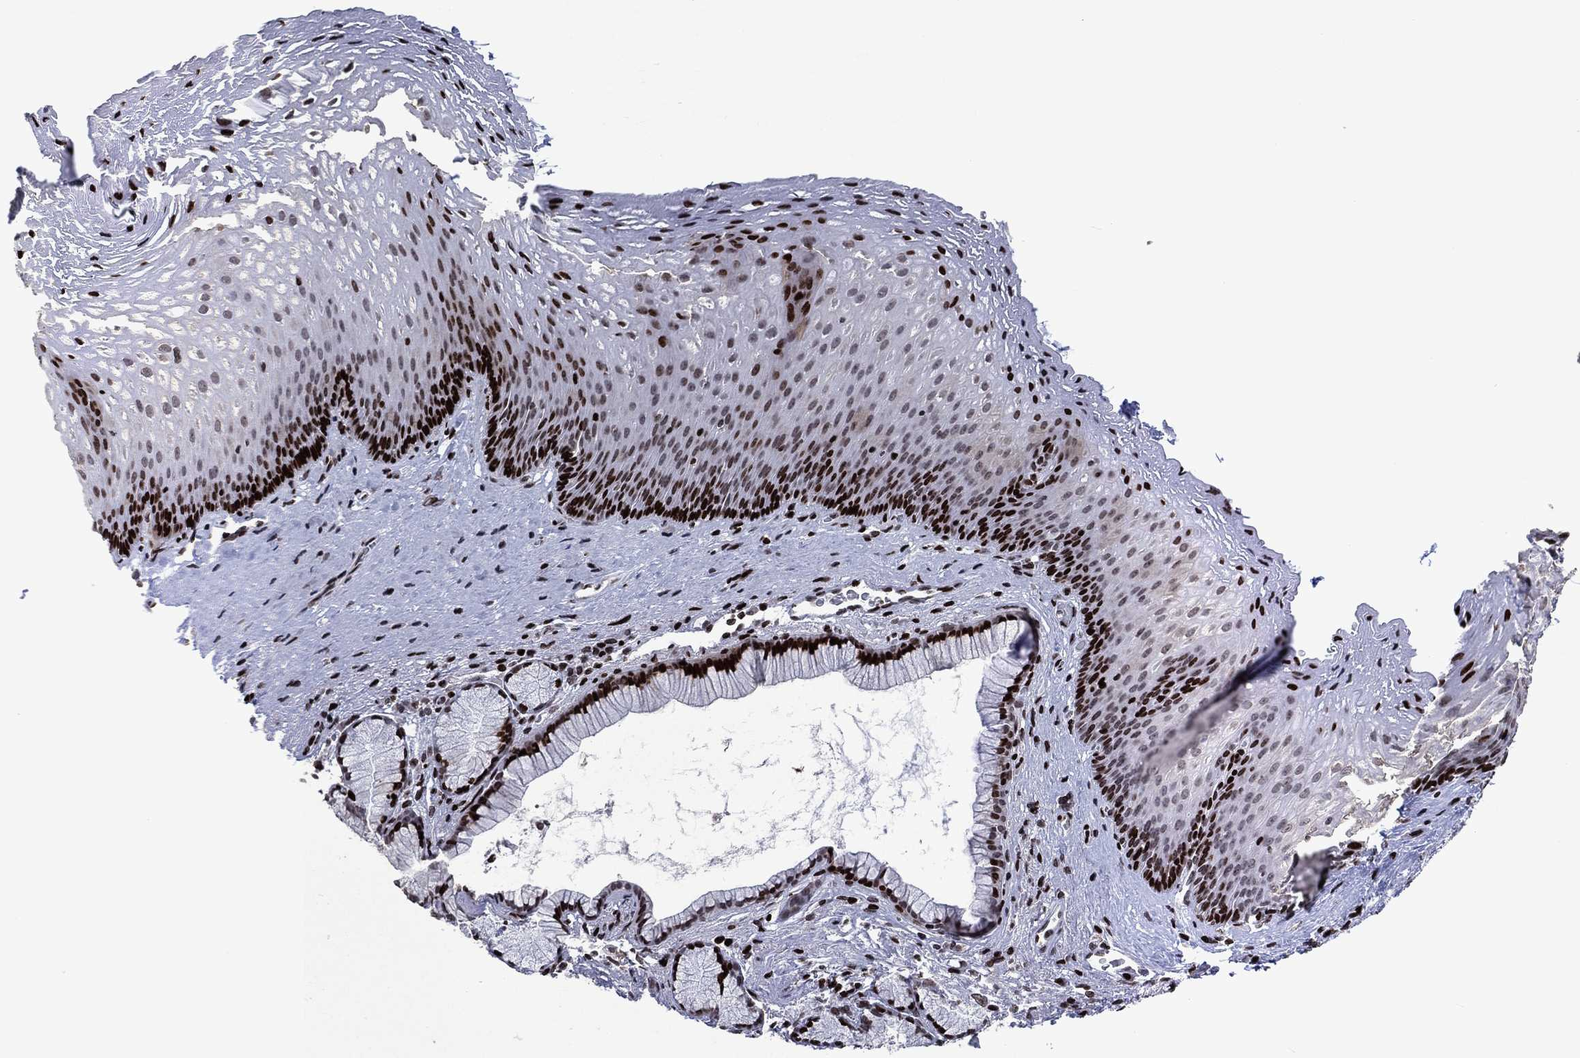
{"staining": {"intensity": "strong", "quantity": "25%-75%", "location": "nuclear"}, "tissue": "esophagus", "cell_type": "Squamous epithelial cells", "image_type": "normal", "snomed": [{"axis": "morphology", "description": "Normal tissue, NOS"}, {"axis": "topography", "description": "Esophagus"}], "caption": "Immunohistochemistry (IHC) of normal human esophagus displays high levels of strong nuclear positivity in about 25%-75% of squamous epithelial cells.", "gene": "SRSF3", "patient": {"sex": "male", "age": 76}}